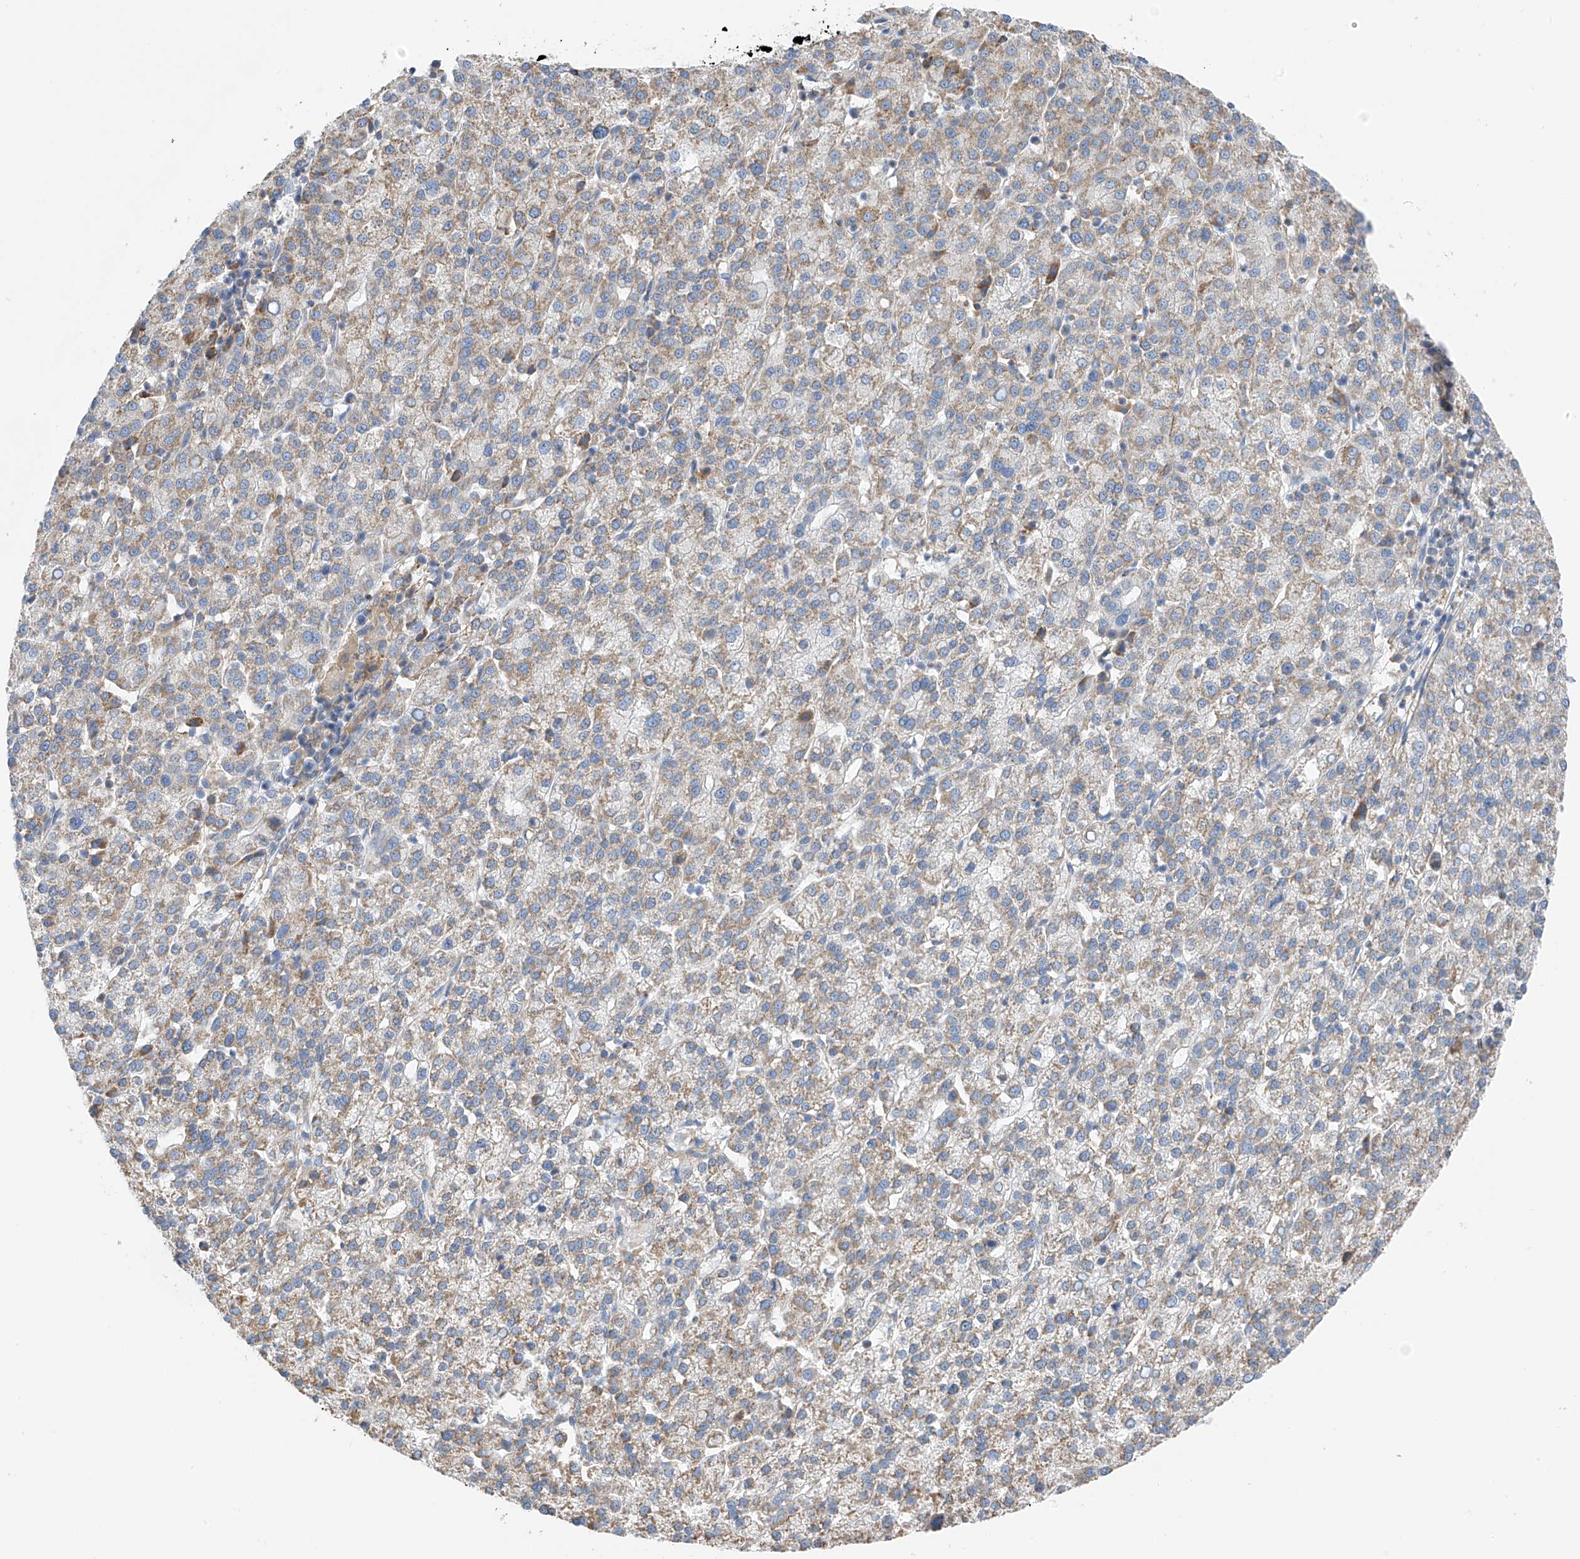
{"staining": {"intensity": "weak", "quantity": ">75%", "location": "cytoplasmic/membranous"}, "tissue": "liver cancer", "cell_type": "Tumor cells", "image_type": "cancer", "snomed": [{"axis": "morphology", "description": "Carcinoma, Hepatocellular, NOS"}, {"axis": "topography", "description": "Liver"}], "caption": "Liver cancer (hepatocellular carcinoma) stained with a protein marker reveals weak staining in tumor cells.", "gene": "NALCN", "patient": {"sex": "female", "age": 58}}